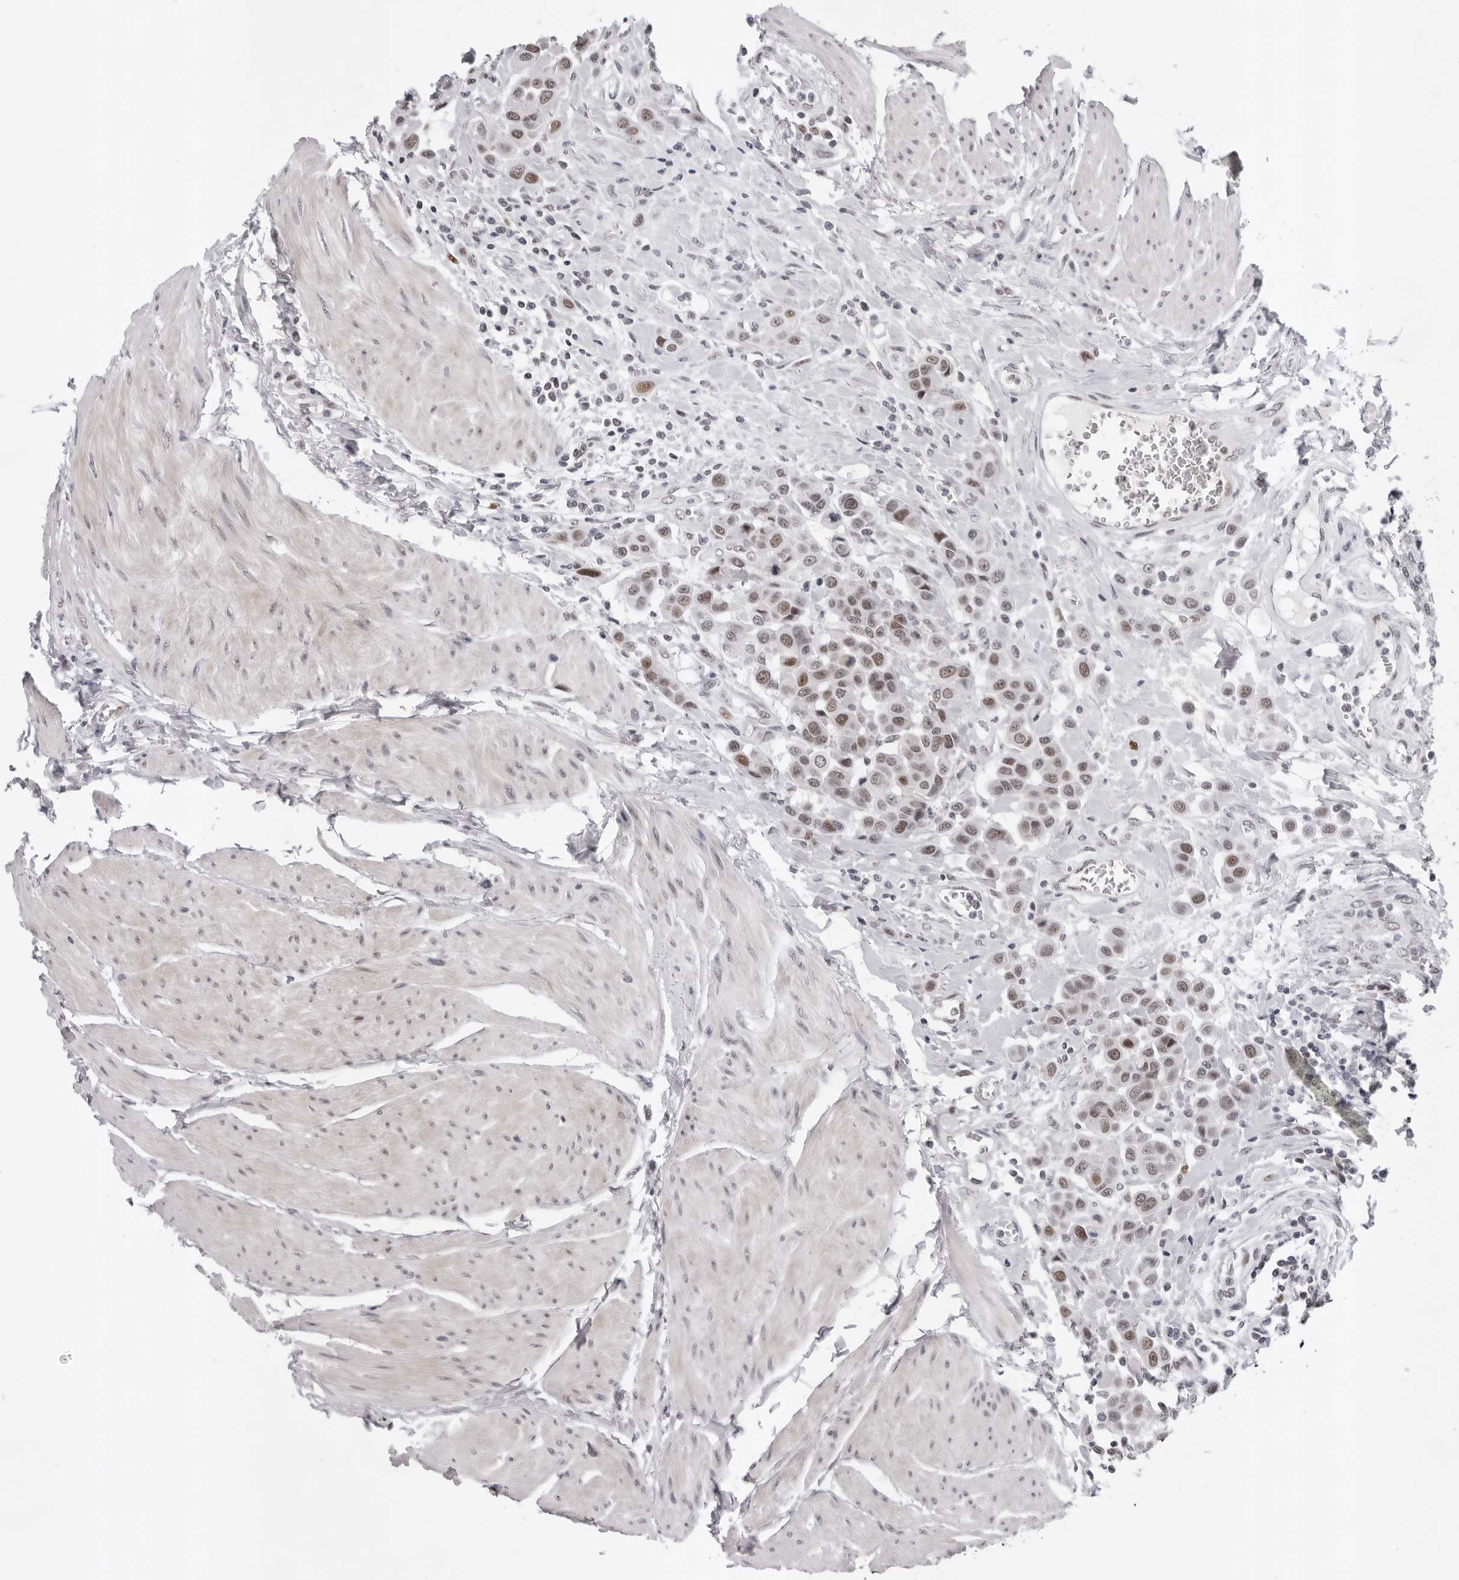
{"staining": {"intensity": "weak", "quantity": ">75%", "location": "nuclear"}, "tissue": "urothelial cancer", "cell_type": "Tumor cells", "image_type": "cancer", "snomed": [{"axis": "morphology", "description": "Urothelial carcinoma, High grade"}, {"axis": "topography", "description": "Urinary bladder"}], "caption": "Immunohistochemical staining of human high-grade urothelial carcinoma shows low levels of weak nuclear expression in about >75% of tumor cells. (DAB = brown stain, brightfield microscopy at high magnification).", "gene": "USP1", "patient": {"sex": "male", "age": 50}}